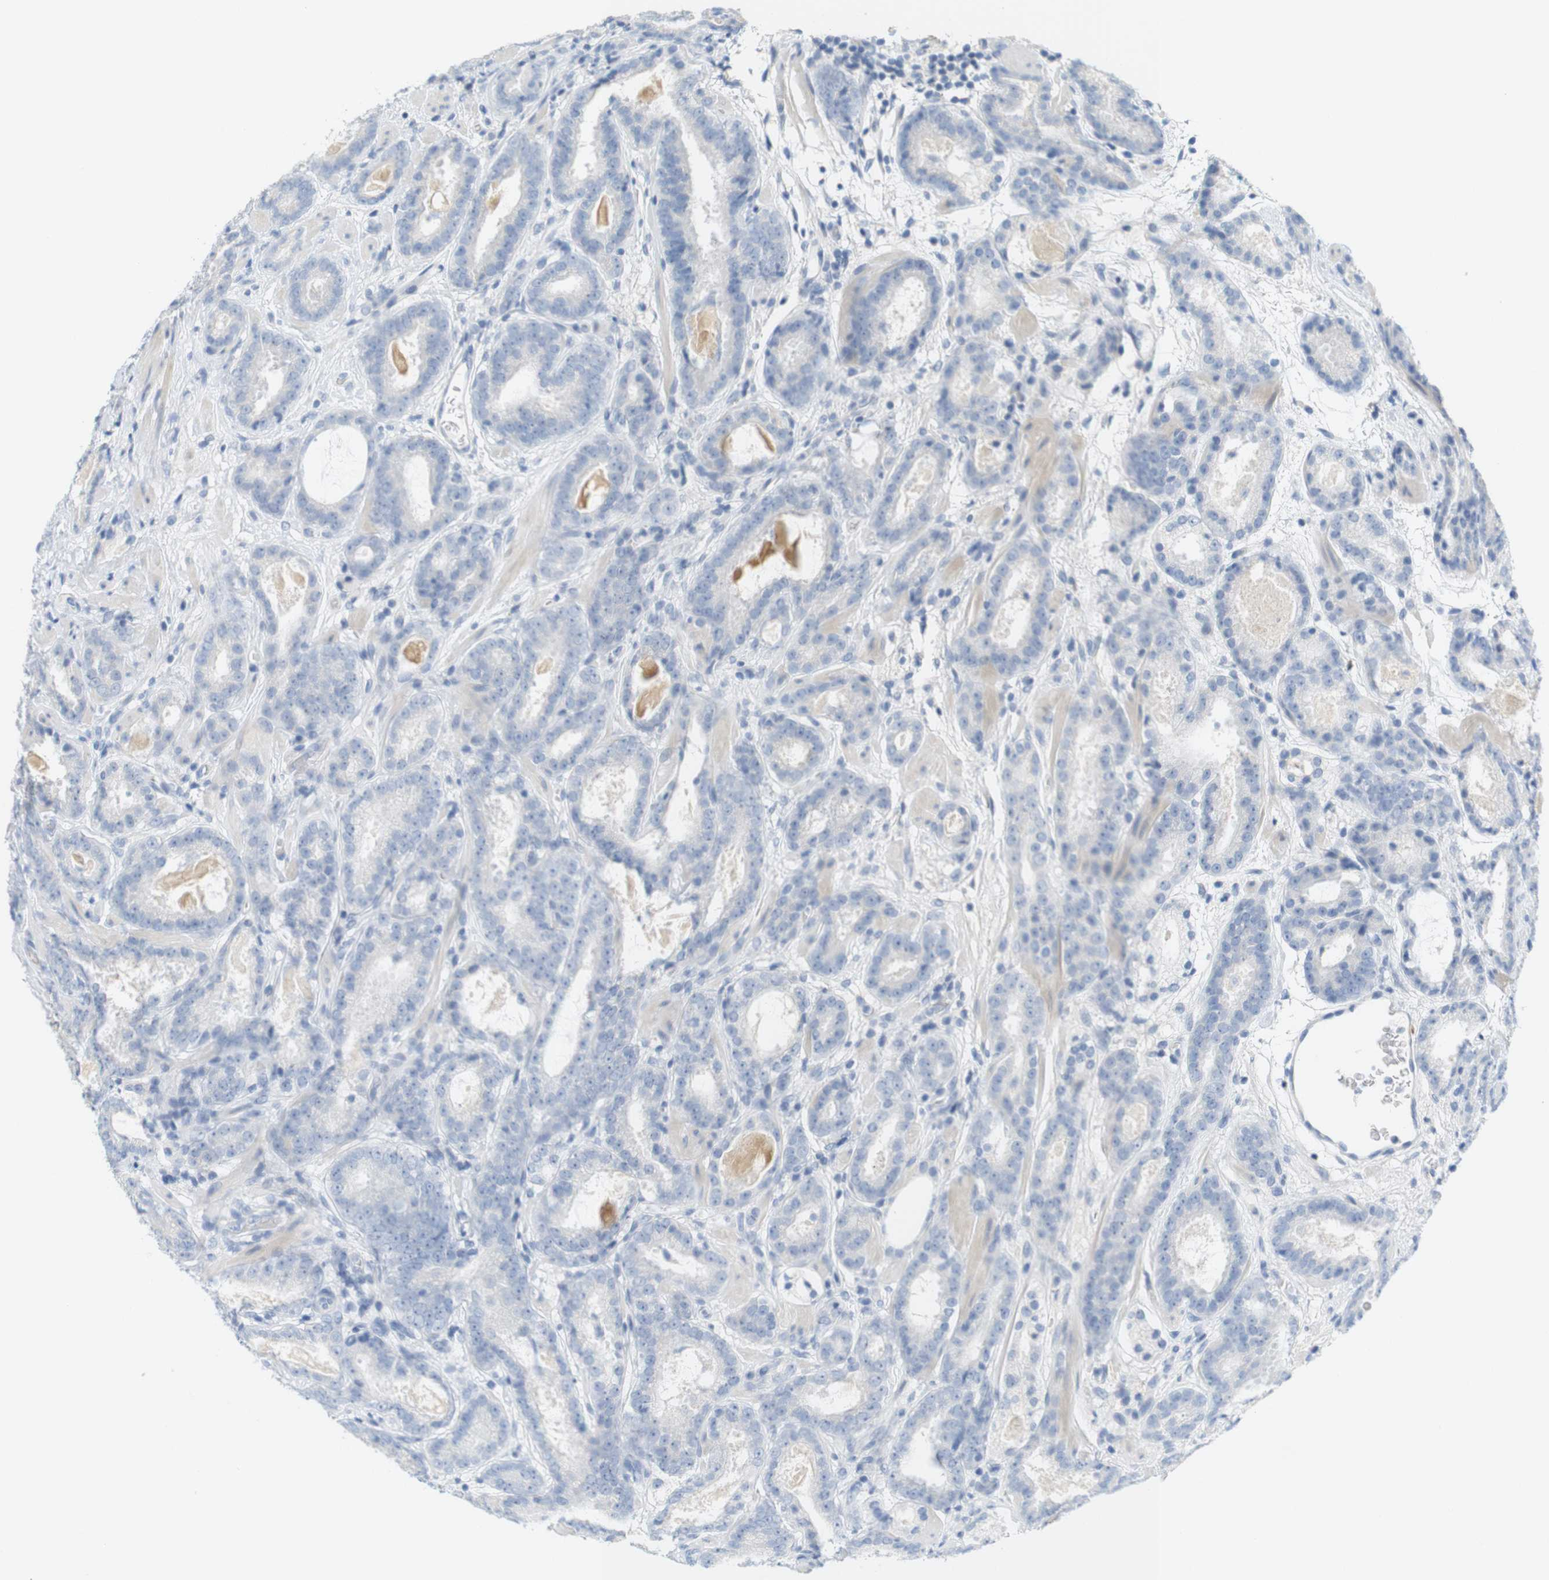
{"staining": {"intensity": "negative", "quantity": "none", "location": "none"}, "tissue": "prostate cancer", "cell_type": "Tumor cells", "image_type": "cancer", "snomed": [{"axis": "morphology", "description": "Adenocarcinoma, Low grade"}, {"axis": "topography", "description": "Prostate"}], "caption": "Immunohistochemistry histopathology image of neoplastic tissue: human adenocarcinoma (low-grade) (prostate) stained with DAB (3,3'-diaminobenzidine) demonstrates no significant protein staining in tumor cells.", "gene": "RGS9", "patient": {"sex": "male", "age": 69}}